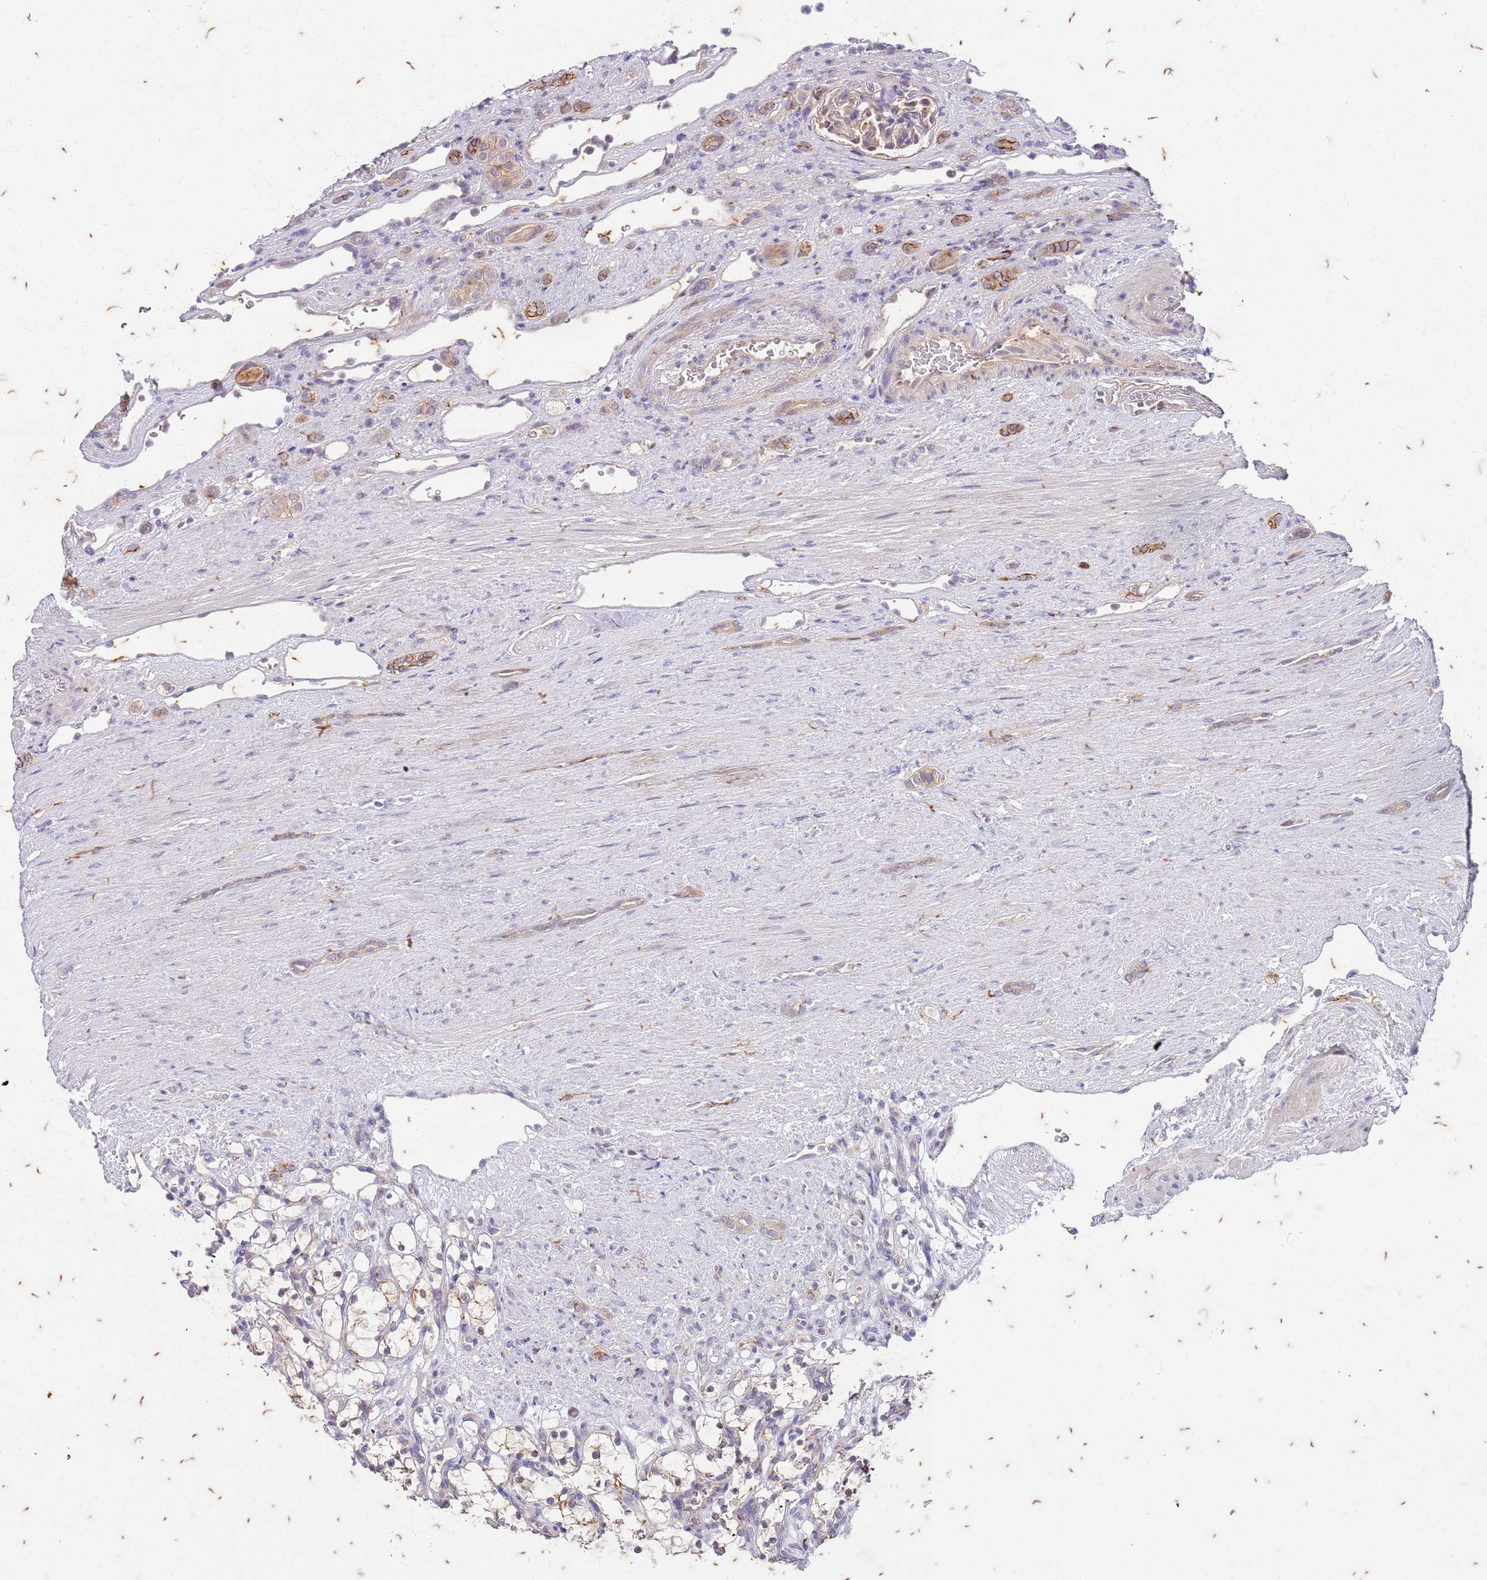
{"staining": {"intensity": "weak", "quantity": ">75%", "location": "cytoplasmic/membranous"}, "tissue": "renal cancer", "cell_type": "Tumor cells", "image_type": "cancer", "snomed": [{"axis": "morphology", "description": "Adenocarcinoma, NOS"}, {"axis": "topography", "description": "Kidney"}], "caption": "Immunohistochemical staining of human adenocarcinoma (renal) shows low levels of weak cytoplasmic/membranous staining in about >75% of tumor cells.", "gene": "RAPGEF3", "patient": {"sex": "female", "age": 69}}